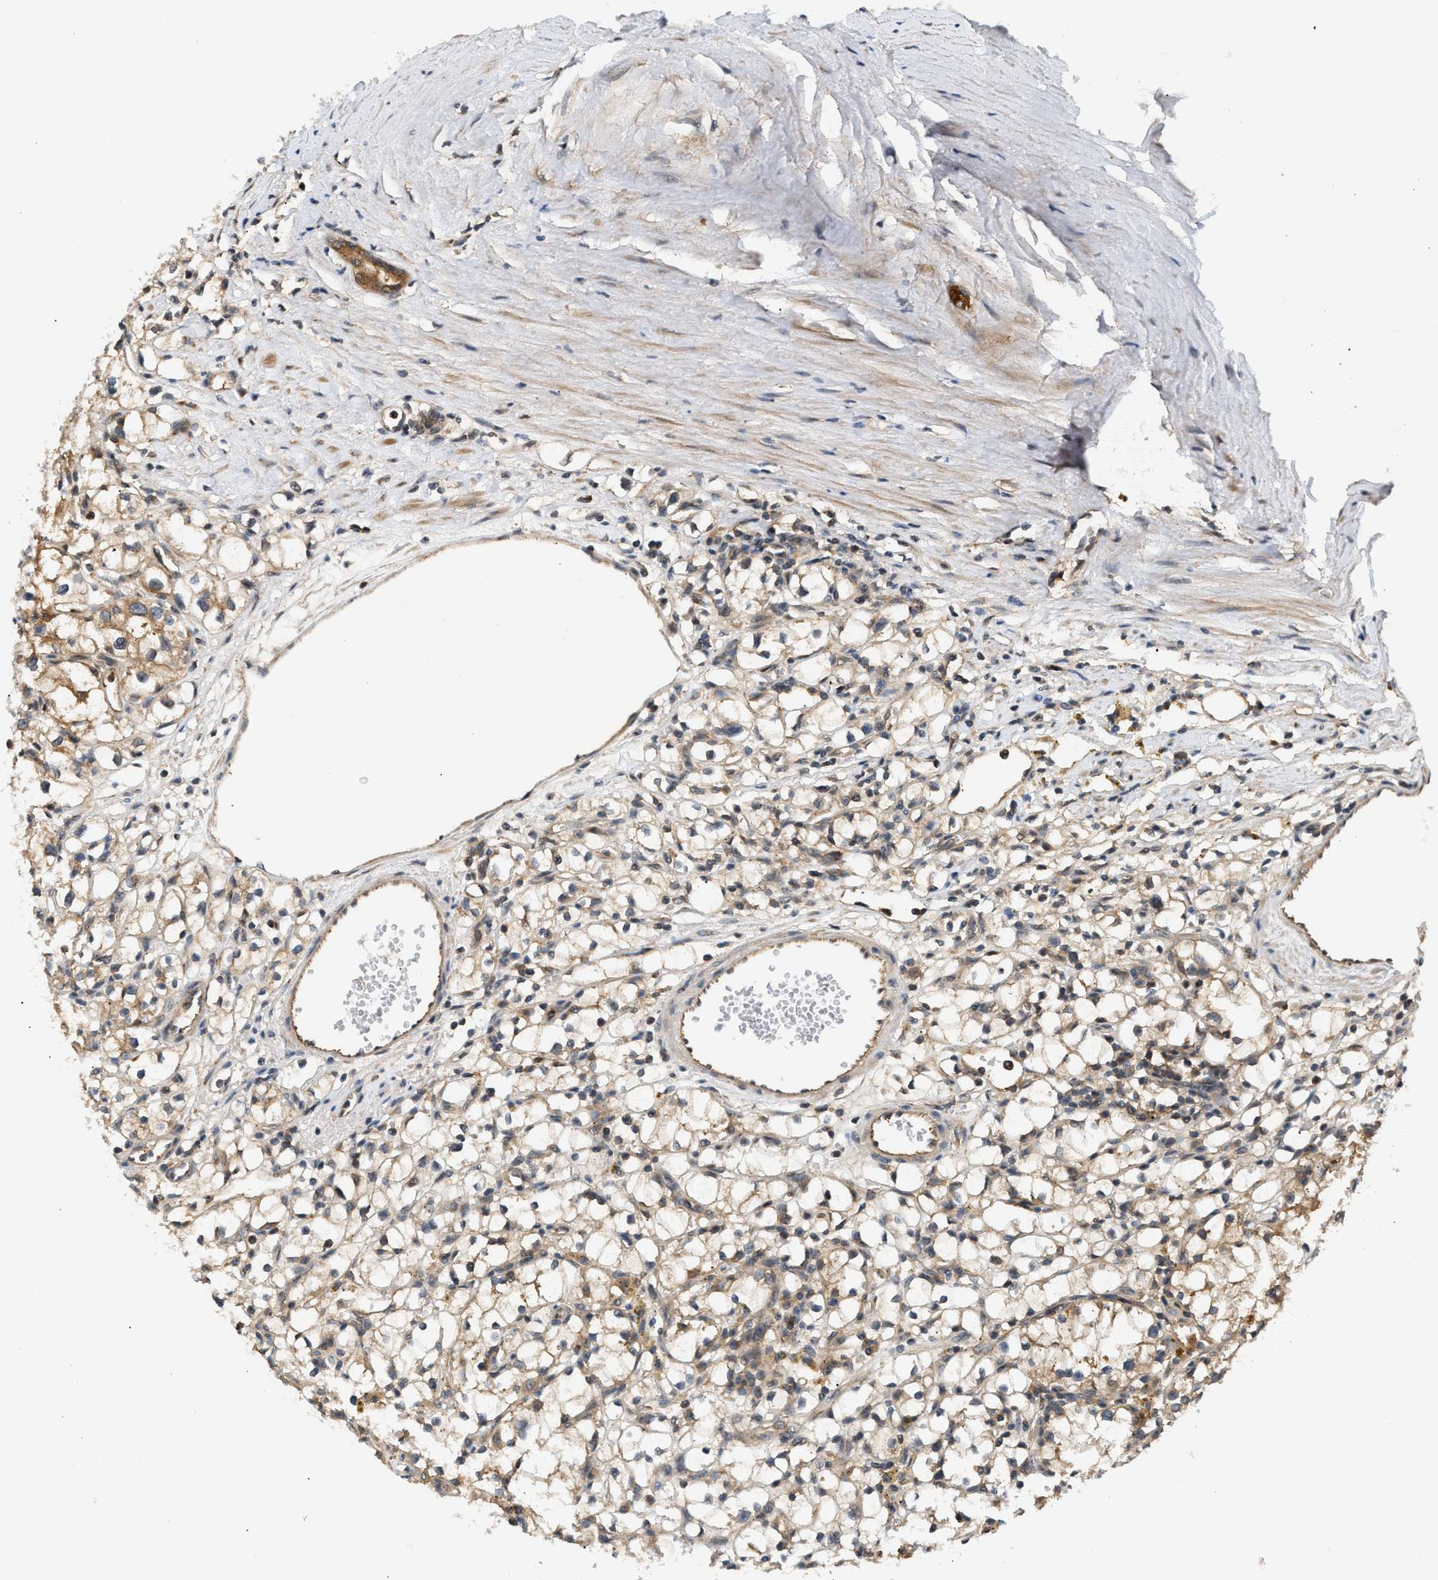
{"staining": {"intensity": "weak", "quantity": "25%-75%", "location": "cytoplasmic/membranous"}, "tissue": "renal cancer", "cell_type": "Tumor cells", "image_type": "cancer", "snomed": [{"axis": "morphology", "description": "Adenocarcinoma, NOS"}, {"axis": "topography", "description": "Kidney"}], "caption": "This image displays immunohistochemistry staining of human renal cancer, with low weak cytoplasmic/membranous positivity in approximately 25%-75% of tumor cells.", "gene": "MAP2K5", "patient": {"sex": "male", "age": 56}}